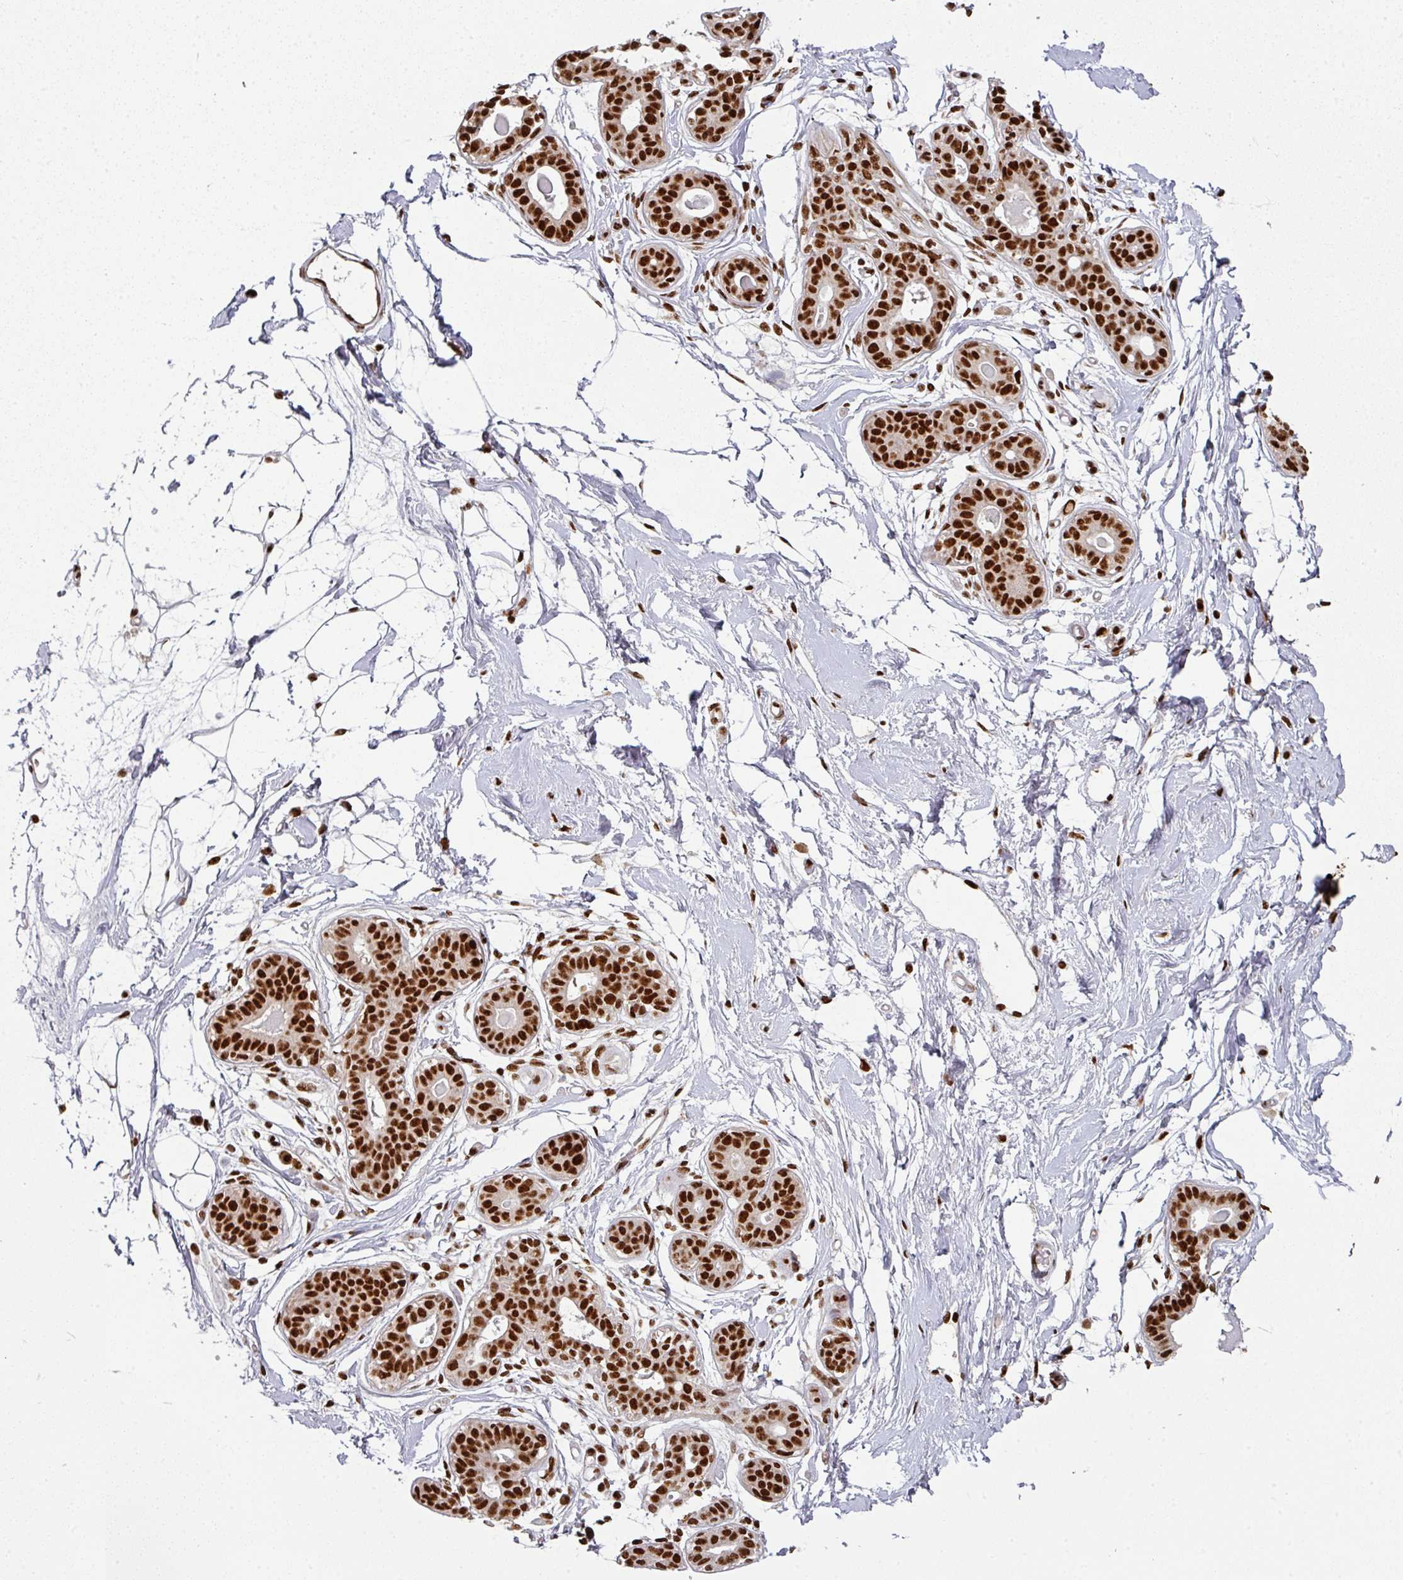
{"staining": {"intensity": "moderate", "quantity": "25%-75%", "location": "nuclear"}, "tissue": "breast", "cell_type": "Adipocytes", "image_type": "normal", "snomed": [{"axis": "morphology", "description": "Normal tissue, NOS"}, {"axis": "topography", "description": "Breast"}], "caption": "IHC staining of normal breast, which demonstrates medium levels of moderate nuclear staining in approximately 25%-75% of adipocytes indicating moderate nuclear protein positivity. The staining was performed using DAB (3,3'-diaminobenzidine) (brown) for protein detection and nuclei were counterstained in hematoxylin (blue).", "gene": "SIK3", "patient": {"sex": "female", "age": 45}}